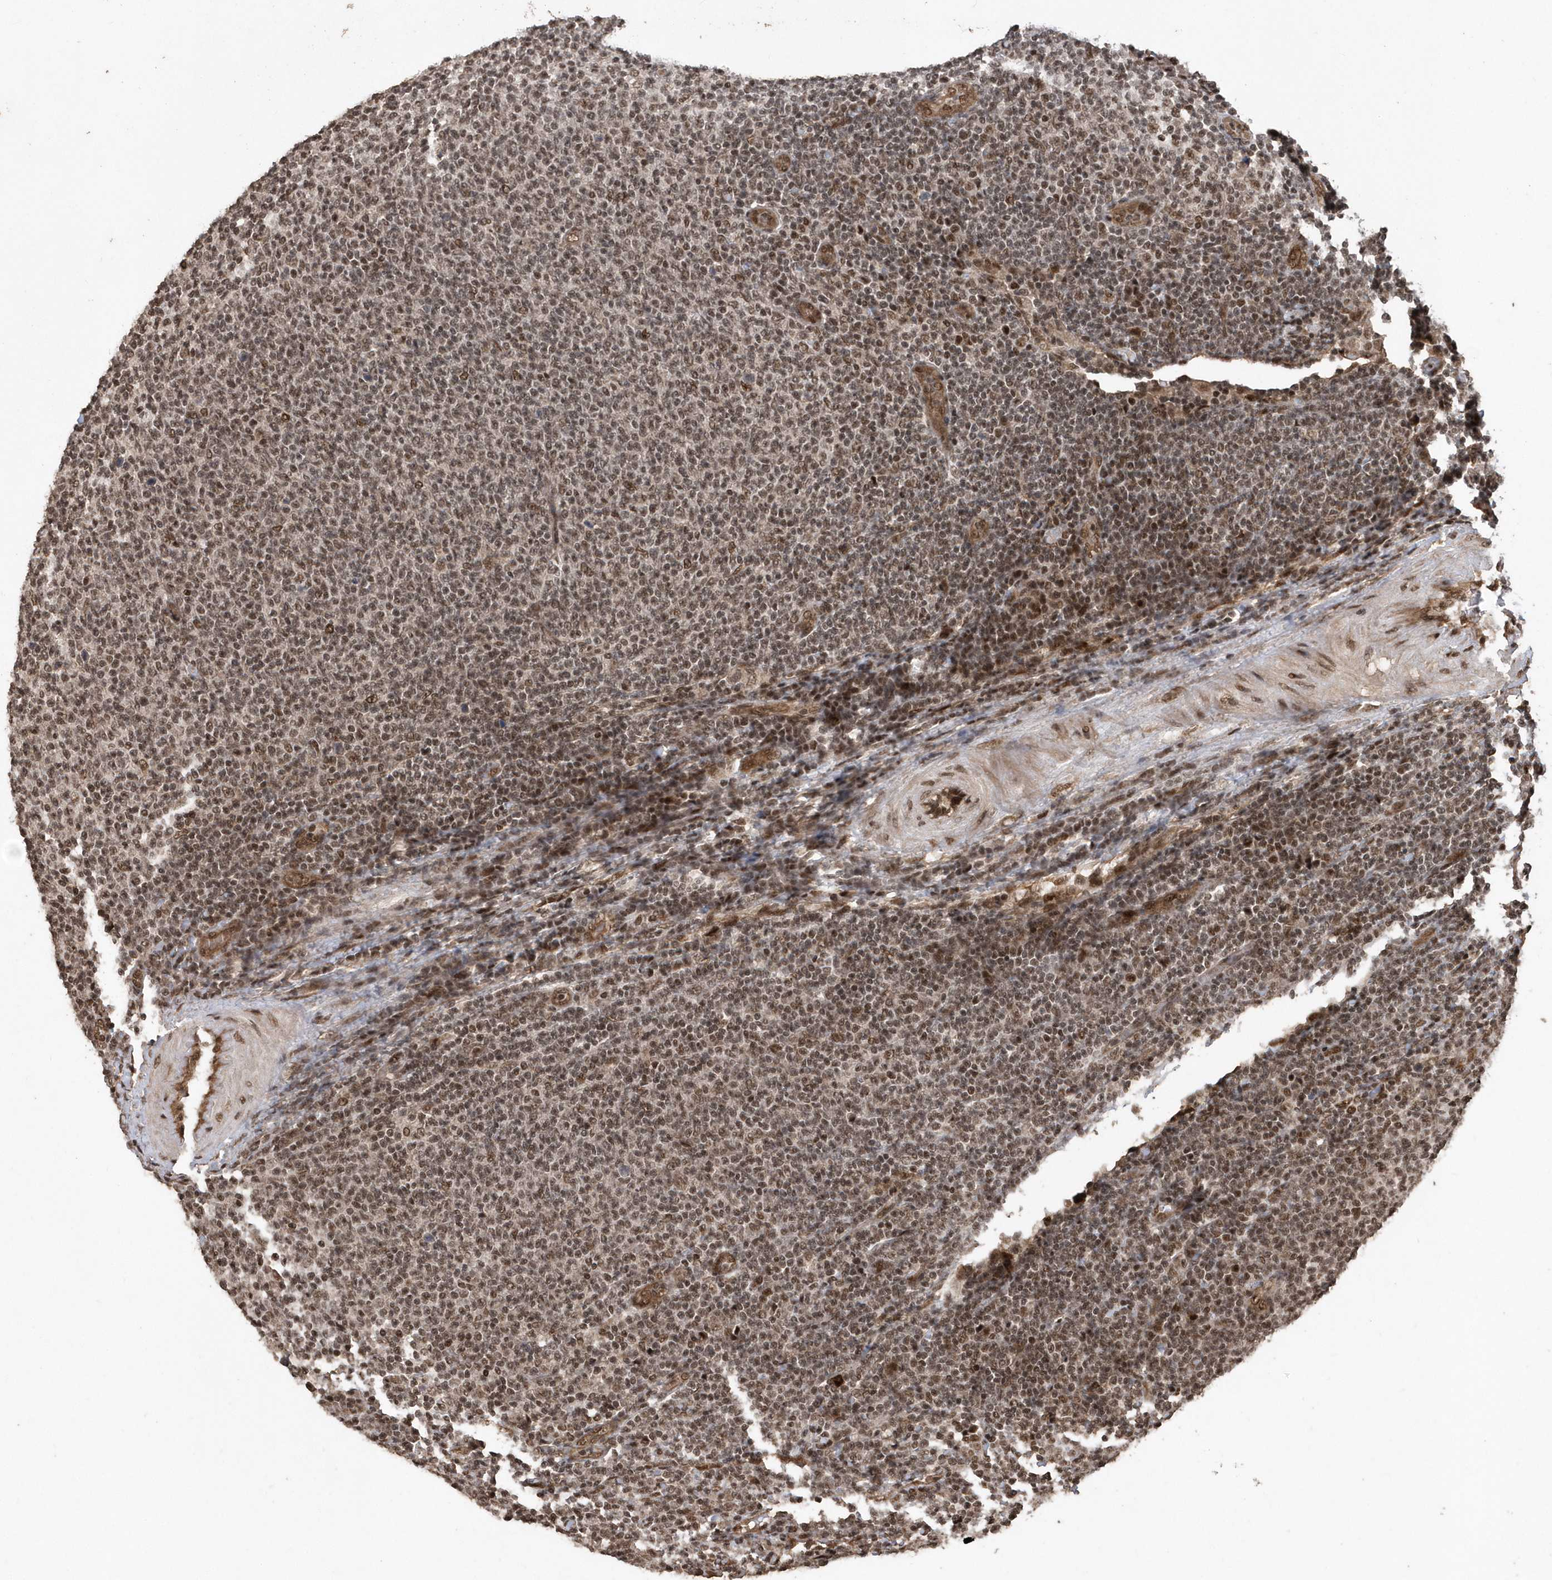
{"staining": {"intensity": "moderate", "quantity": ">75%", "location": "nuclear"}, "tissue": "lymphoma", "cell_type": "Tumor cells", "image_type": "cancer", "snomed": [{"axis": "morphology", "description": "Malignant lymphoma, non-Hodgkin's type, Low grade"}, {"axis": "topography", "description": "Lymph node"}], "caption": "This is an image of immunohistochemistry staining of lymphoma, which shows moderate staining in the nuclear of tumor cells.", "gene": "INTS12", "patient": {"sex": "male", "age": 66}}